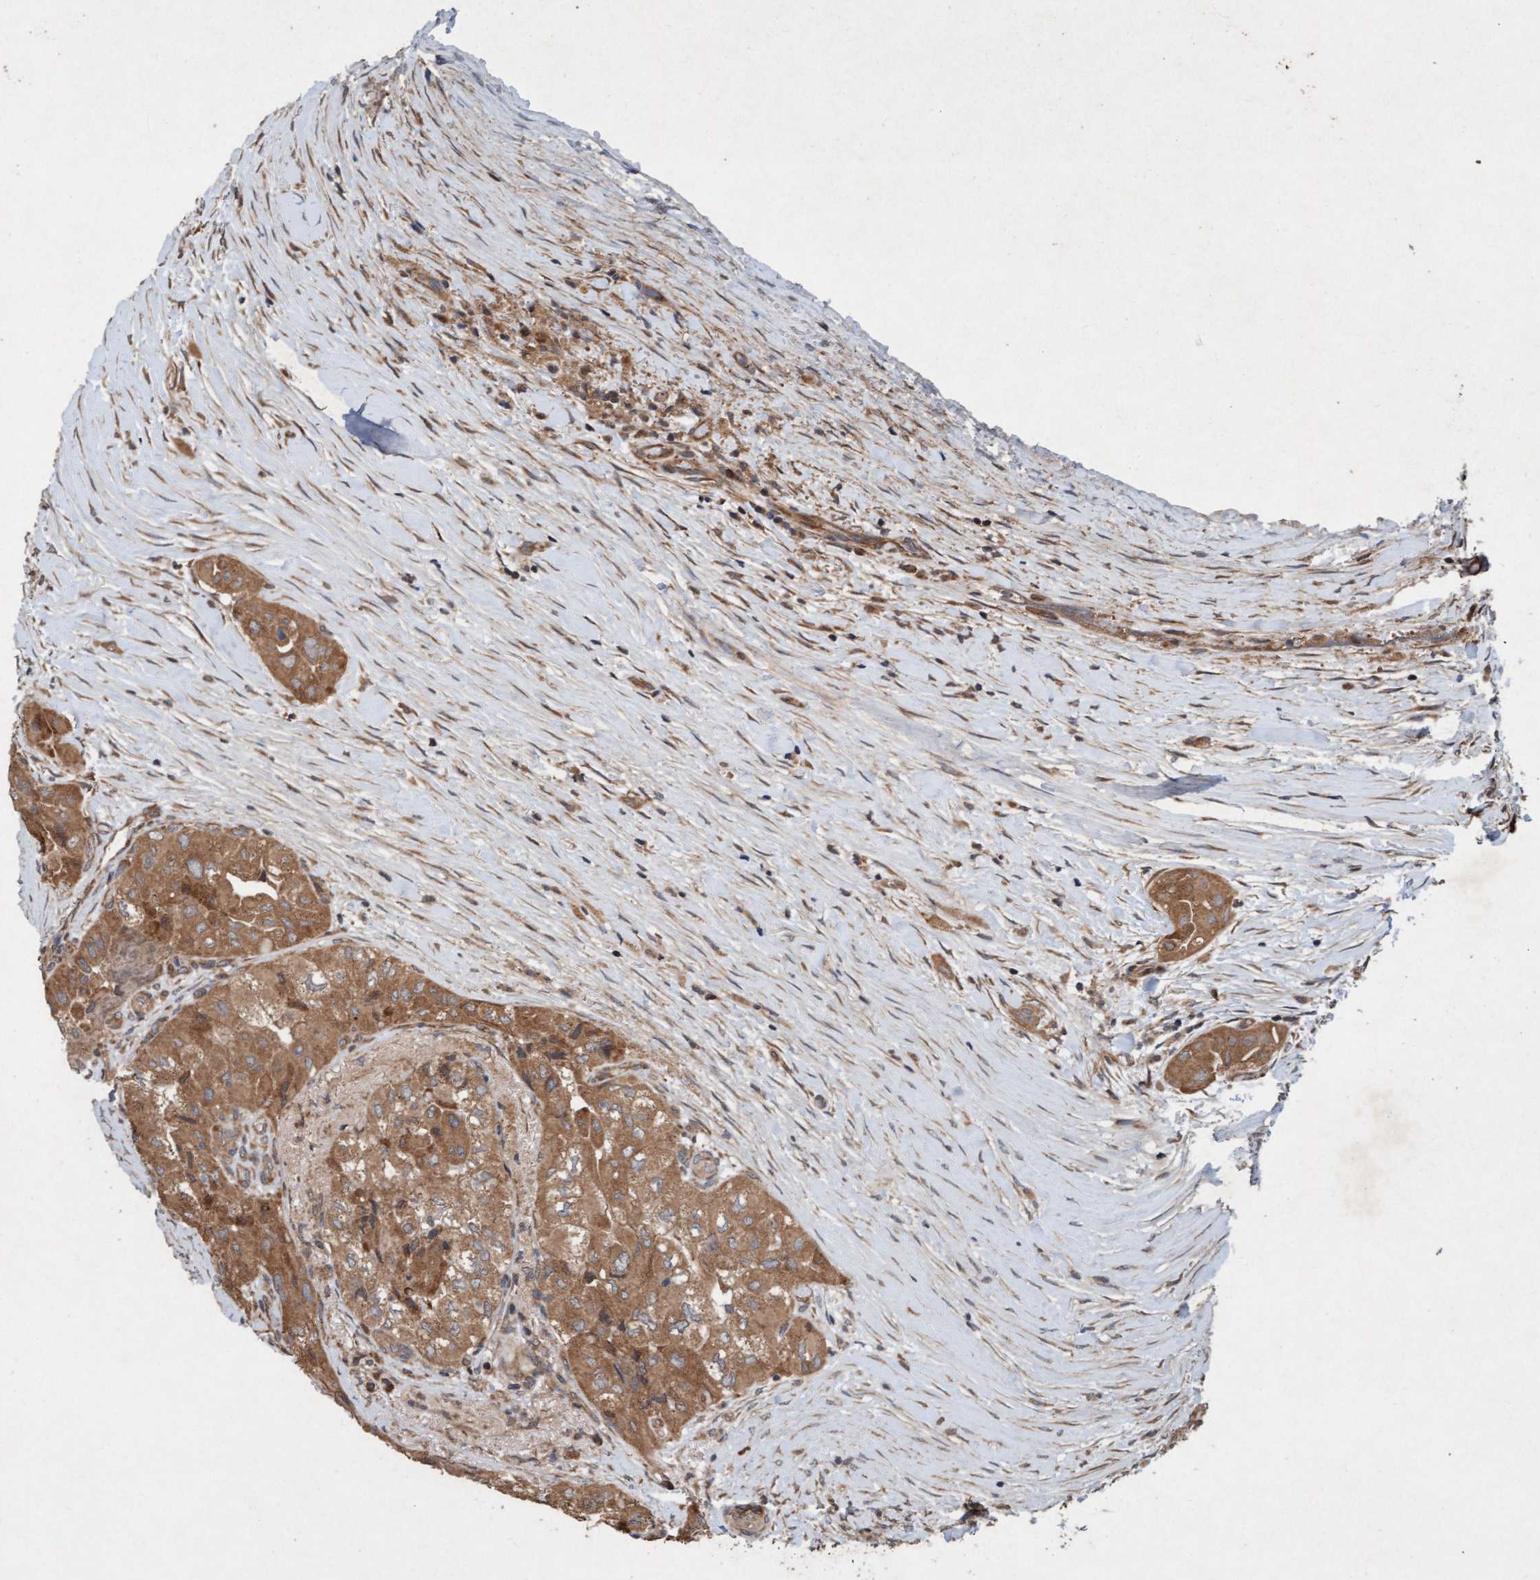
{"staining": {"intensity": "moderate", "quantity": ">75%", "location": "cytoplasmic/membranous"}, "tissue": "thyroid cancer", "cell_type": "Tumor cells", "image_type": "cancer", "snomed": [{"axis": "morphology", "description": "Papillary adenocarcinoma, NOS"}, {"axis": "topography", "description": "Thyroid gland"}], "caption": "IHC staining of papillary adenocarcinoma (thyroid), which exhibits medium levels of moderate cytoplasmic/membranous positivity in about >75% of tumor cells indicating moderate cytoplasmic/membranous protein staining. The staining was performed using DAB (brown) for protein detection and nuclei were counterstained in hematoxylin (blue).", "gene": "MLXIP", "patient": {"sex": "female", "age": 59}}